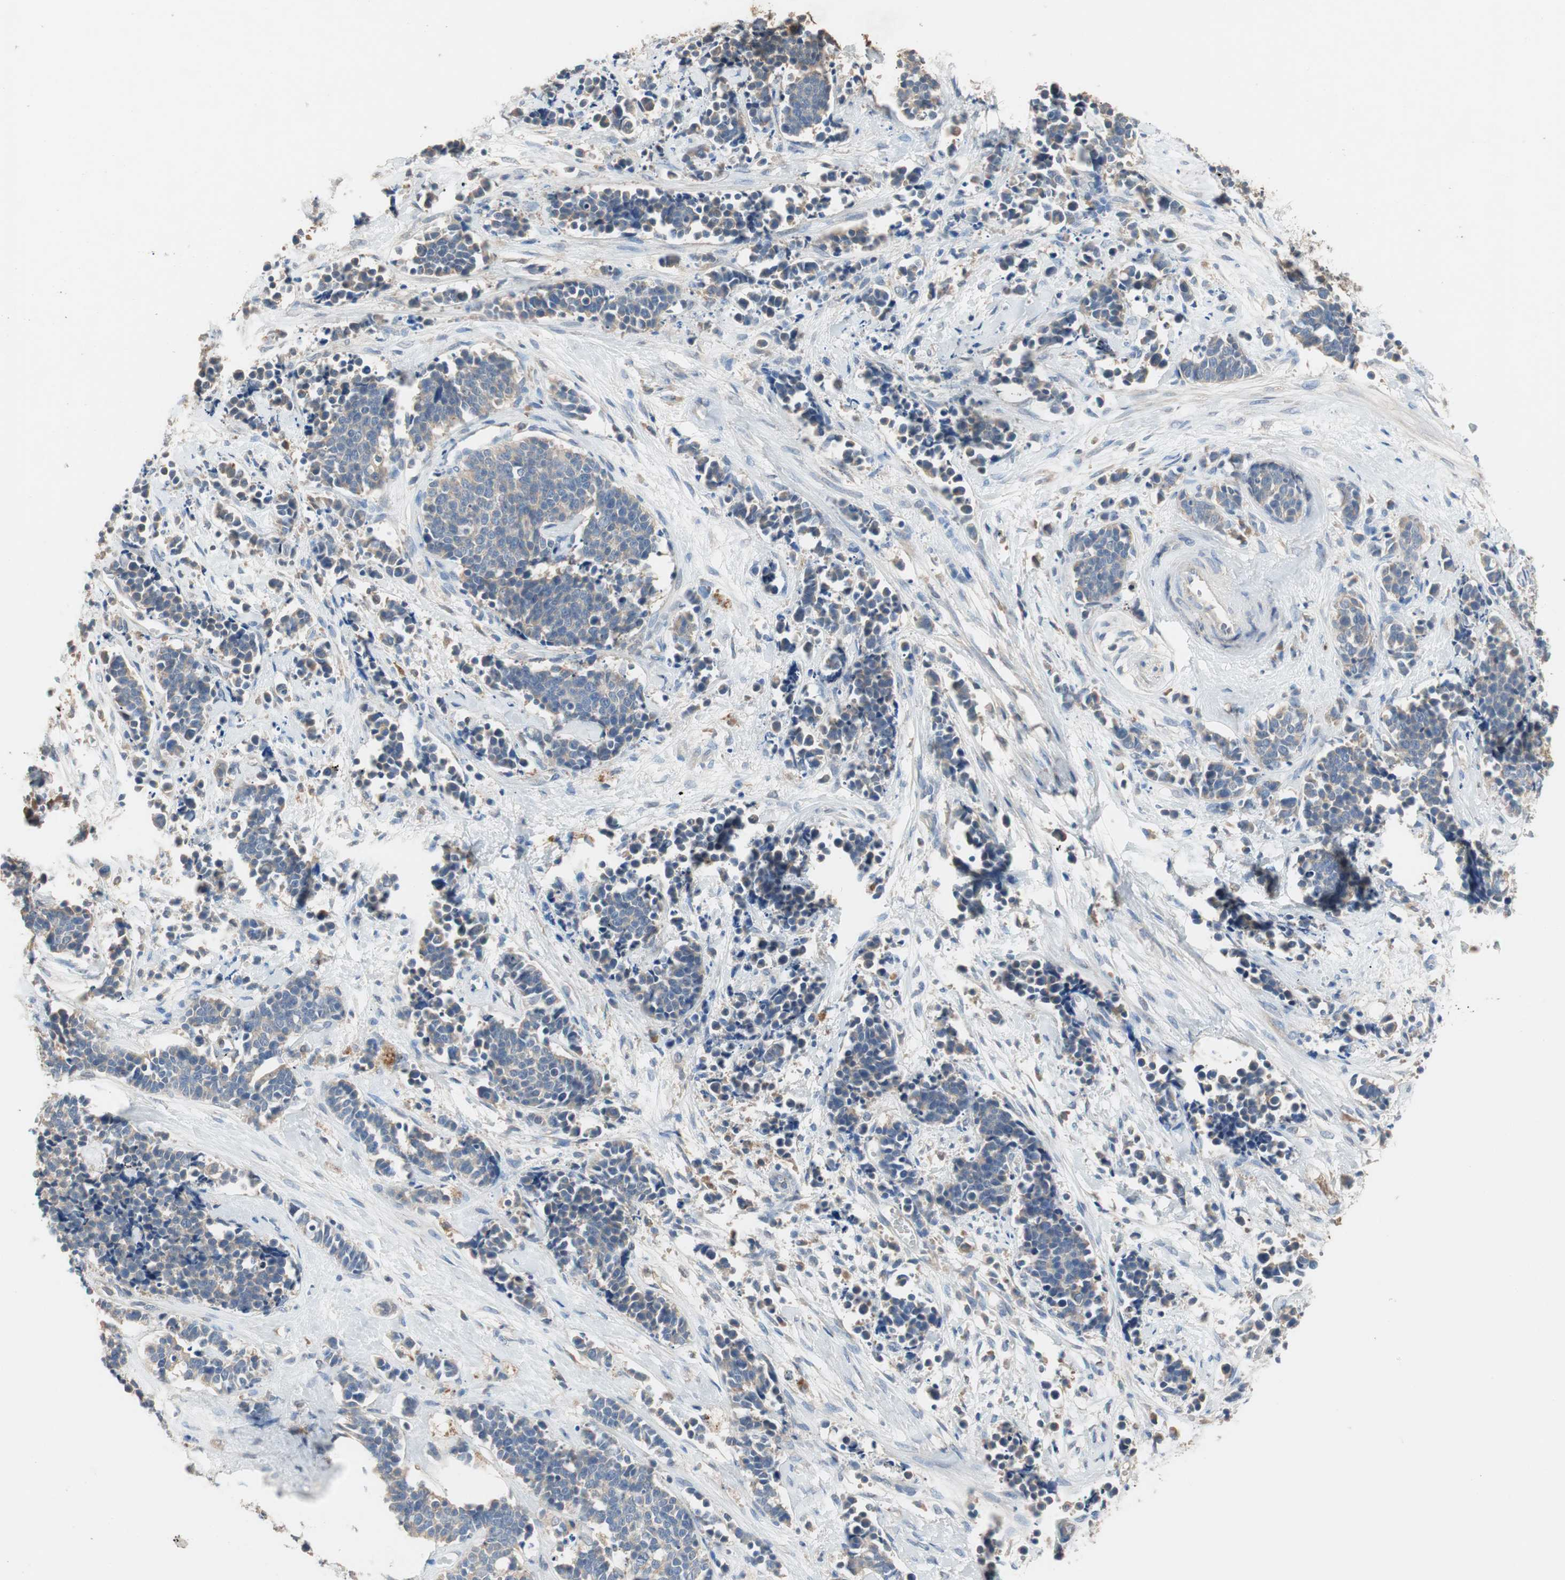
{"staining": {"intensity": "weak", "quantity": "<25%", "location": "cytoplasmic/membranous"}, "tissue": "cervical cancer", "cell_type": "Tumor cells", "image_type": "cancer", "snomed": [{"axis": "morphology", "description": "Squamous cell carcinoma, NOS"}, {"axis": "topography", "description": "Cervix"}], "caption": "Tumor cells show no significant protein positivity in cervical squamous cell carcinoma.", "gene": "ADAP1", "patient": {"sex": "female", "age": 35}}